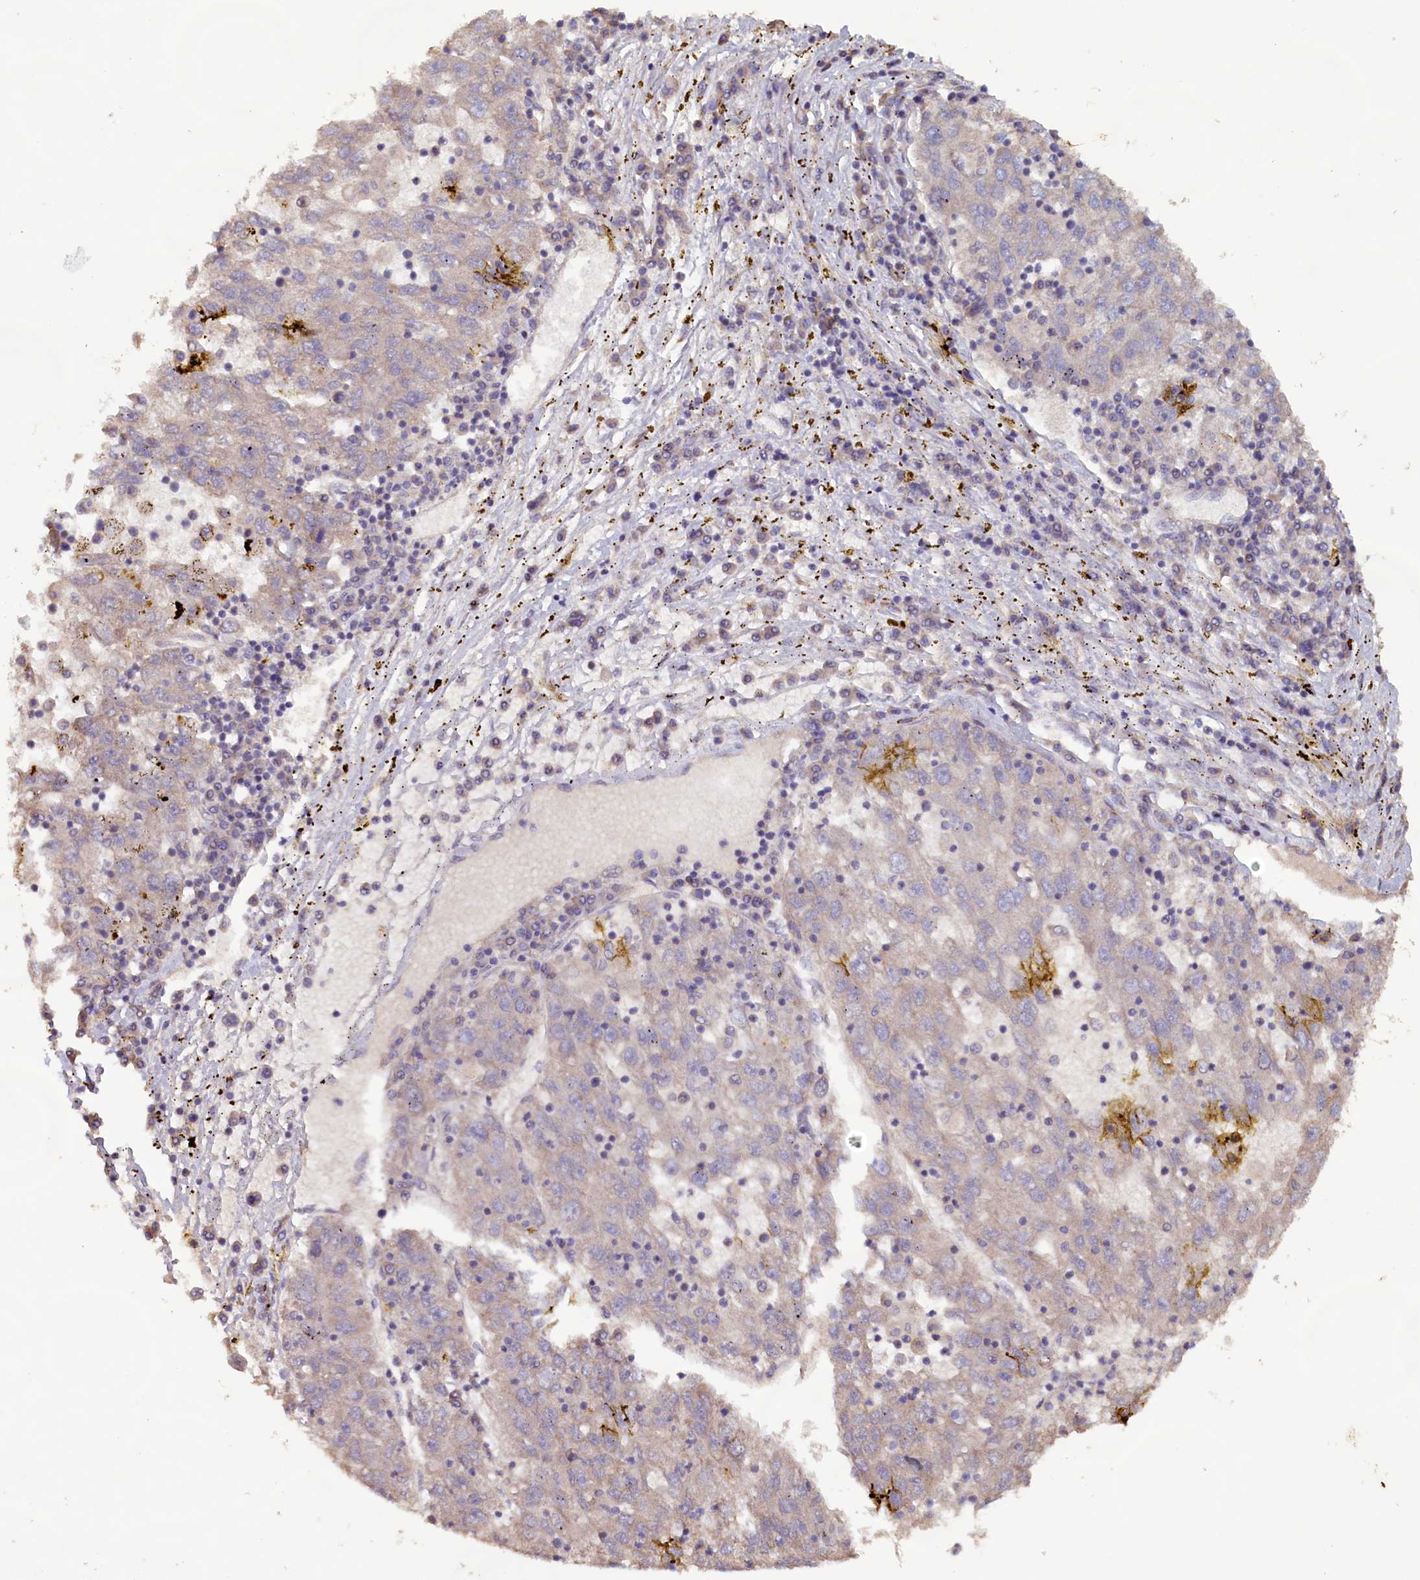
{"staining": {"intensity": "negative", "quantity": "none", "location": "none"}, "tissue": "liver cancer", "cell_type": "Tumor cells", "image_type": "cancer", "snomed": [{"axis": "morphology", "description": "Carcinoma, Hepatocellular, NOS"}, {"axis": "topography", "description": "Liver"}], "caption": "Tumor cells show no significant protein positivity in liver hepatocellular carcinoma. Nuclei are stained in blue.", "gene": "FUNDC1", "patient": {"sex": "male", "age": 49}}